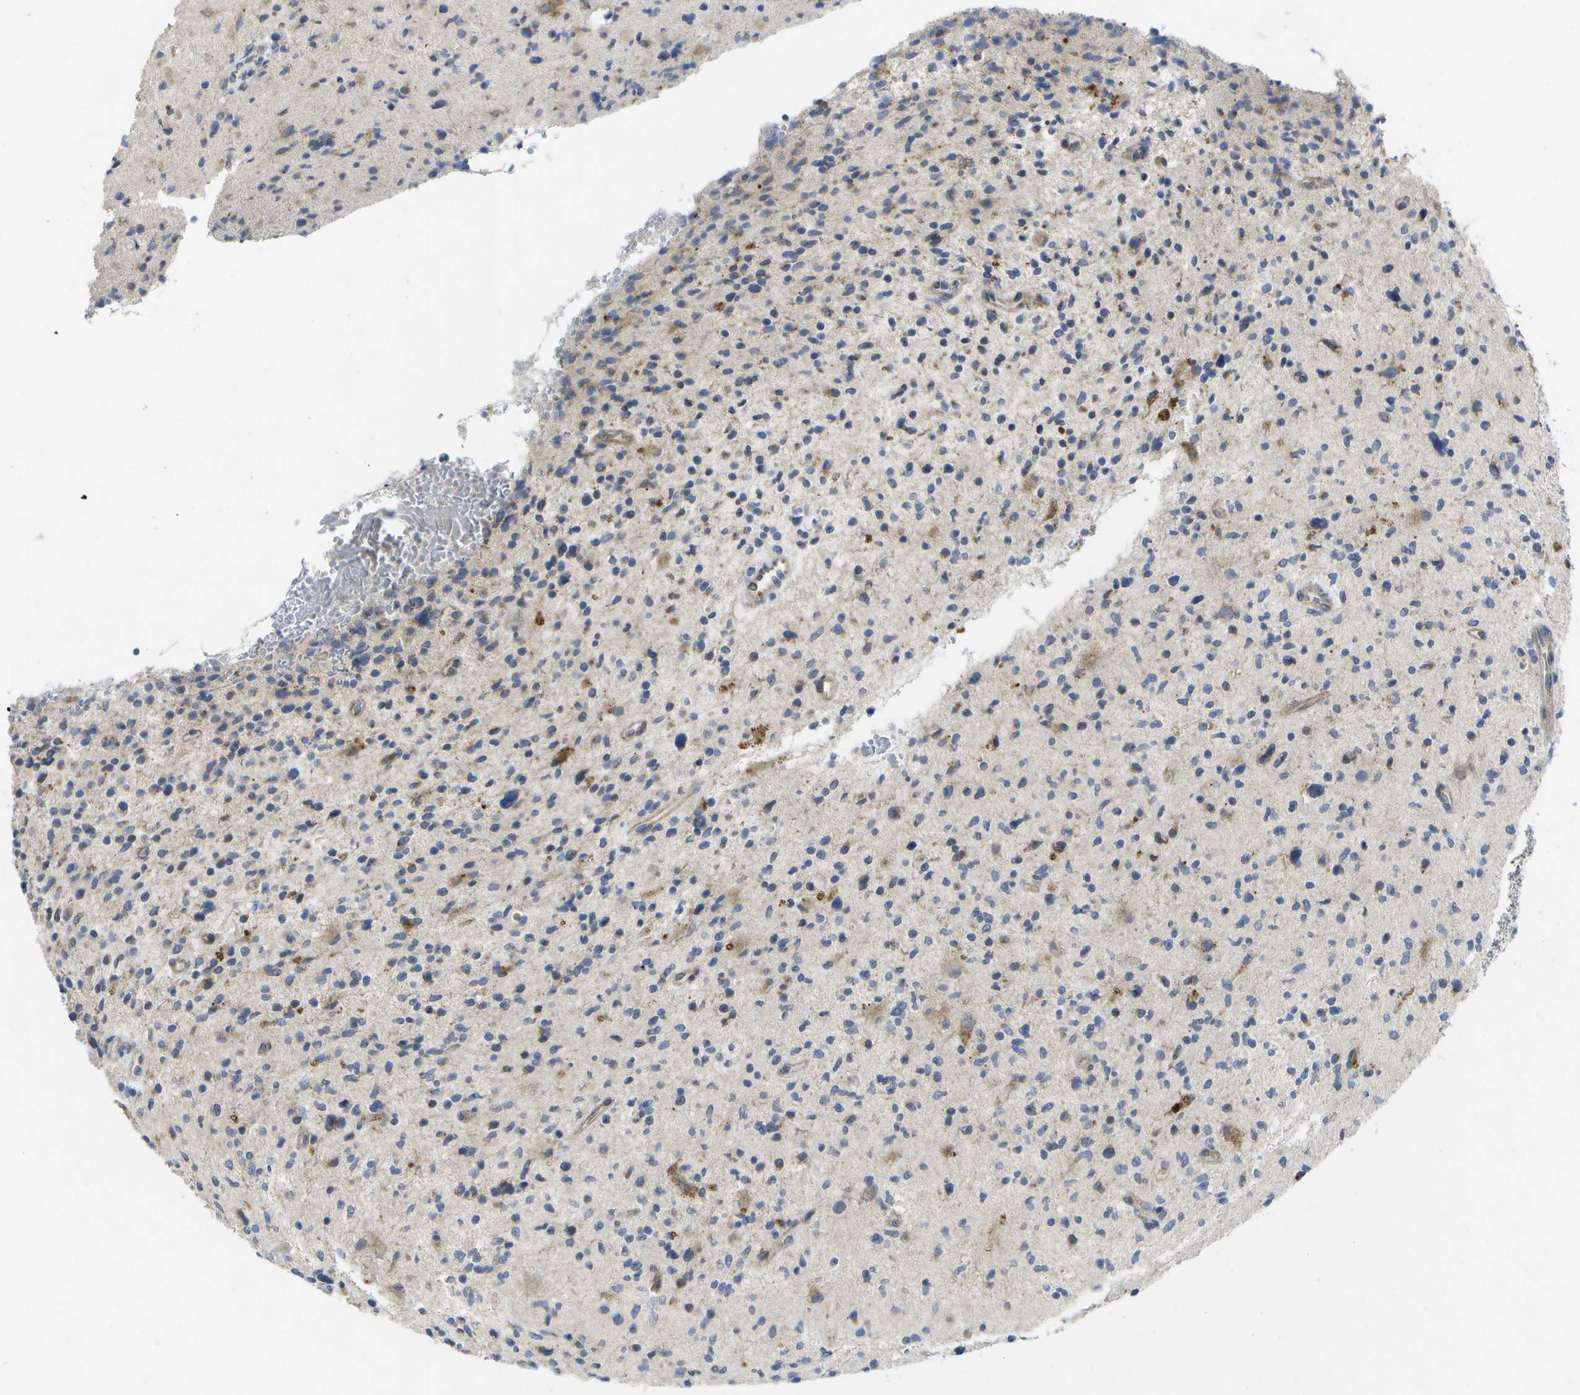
{"staining": {"intensity": "moderate", "quantity": "<25%", "location": "cytoplasmic/membranous"}, "tissue": "glioma", "cell_type": "Tumor cells", "image_type": "cancer", "snomed": [{"axis": "morphology", "description": "Glioma, malignant, High grade"}, {"axis": "topography", "description": "Brain"}], "caption": "An IHC micrograph of neoplastic tissue is shown. Protein staining in brown labels moderate cytoplasmic/membranous positivity in malignant glioma (high-grade) within tumor cells.", "gene": "KDELR1", "patient": {"sex": "male", "age": 48}}